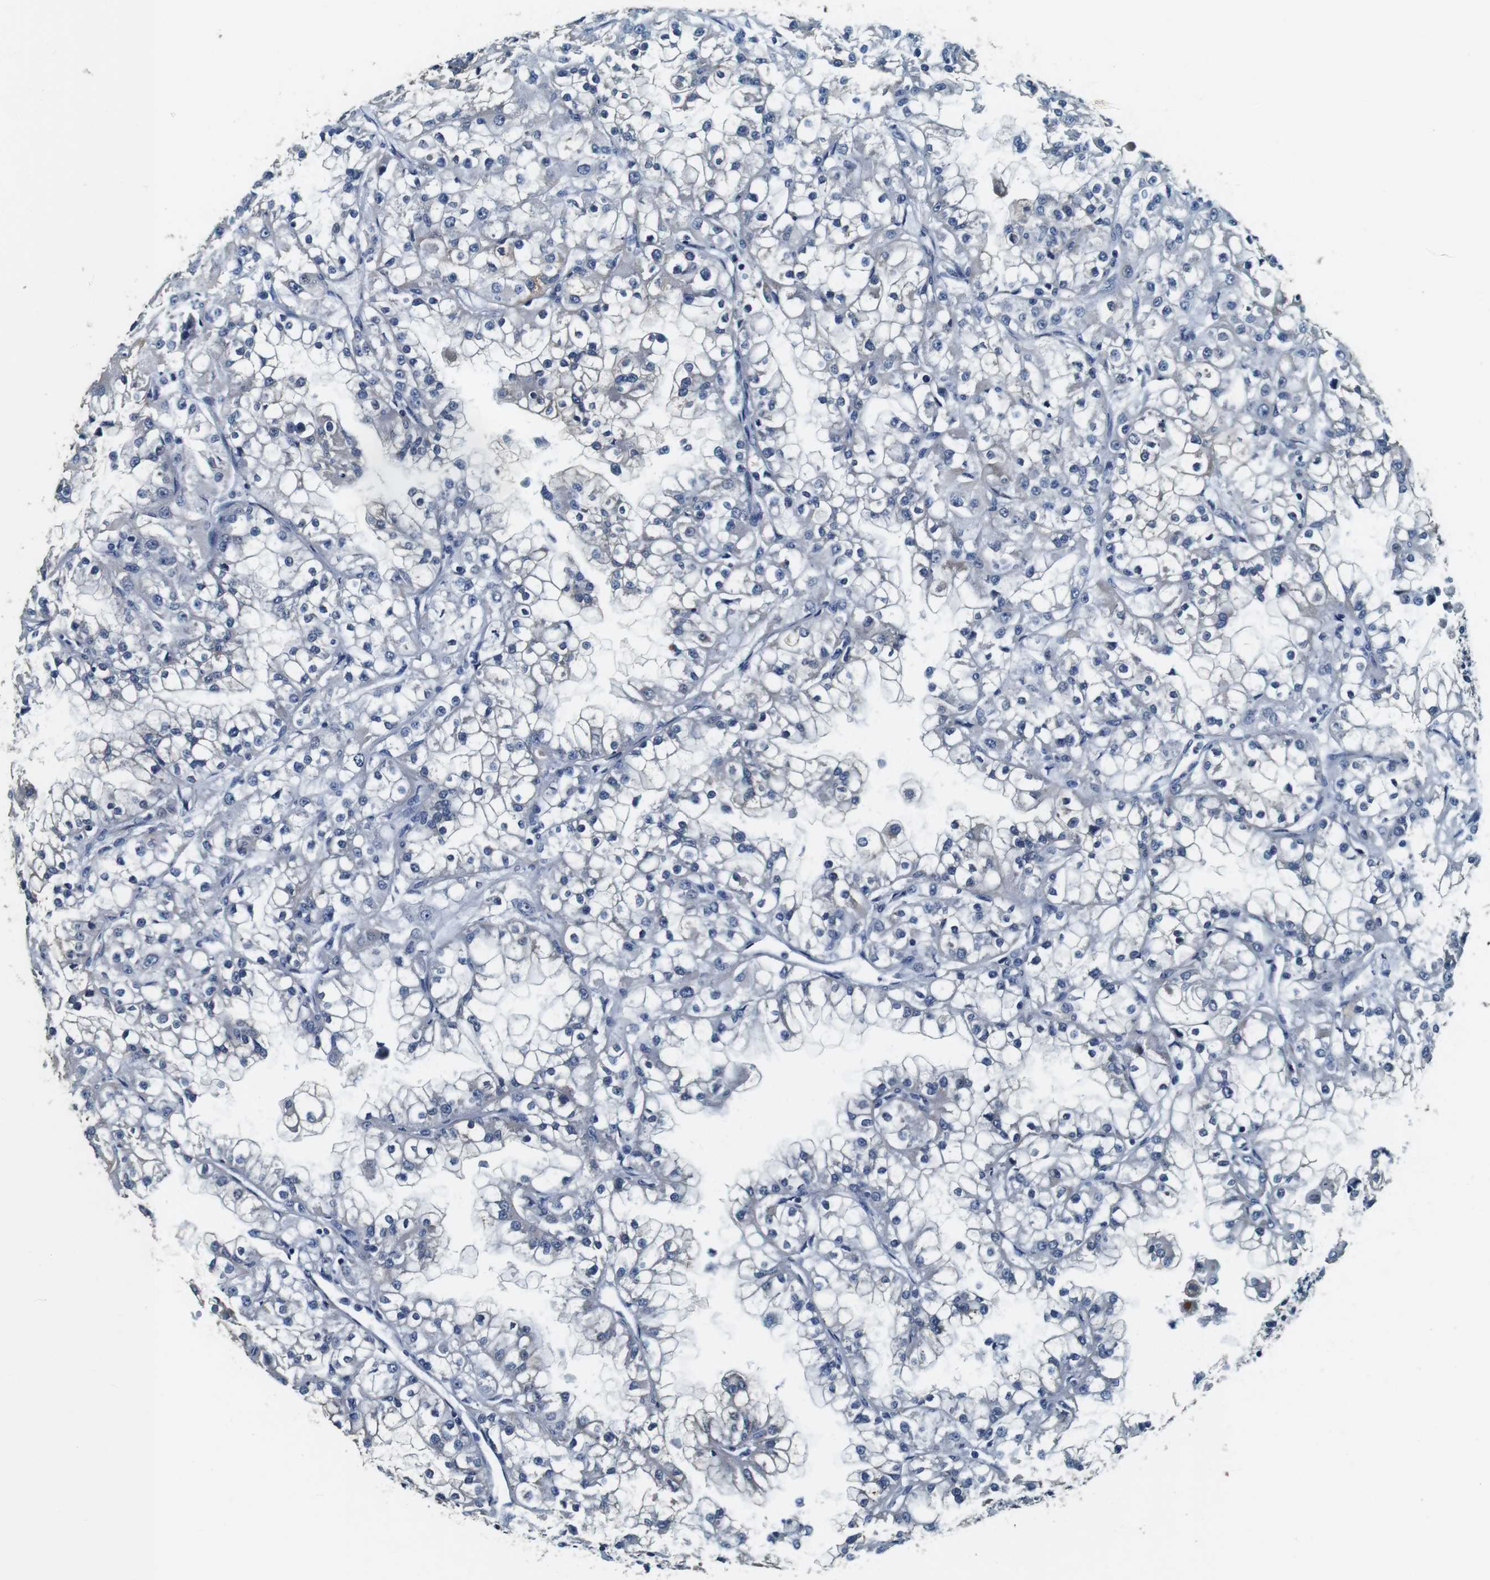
{"staining": {"intensity": "negative", "quantity": "none", "location": "none"}, "tissue": "renal cancer", "cell_type": "Tumor cells", "image_type": "cancer", "snomed": [{"axis": "morphology", "description": "Adenocarcinoma, NOS"}, {"axis": "topography", "description": "Kidney"}], "caption": "This is a photomicrograph of IHC staining of adenocarcinoma (renal), which shows no expression in tumor cells.", "gene": "GJE1", "patient": {"sex": "female", "age": 52}}